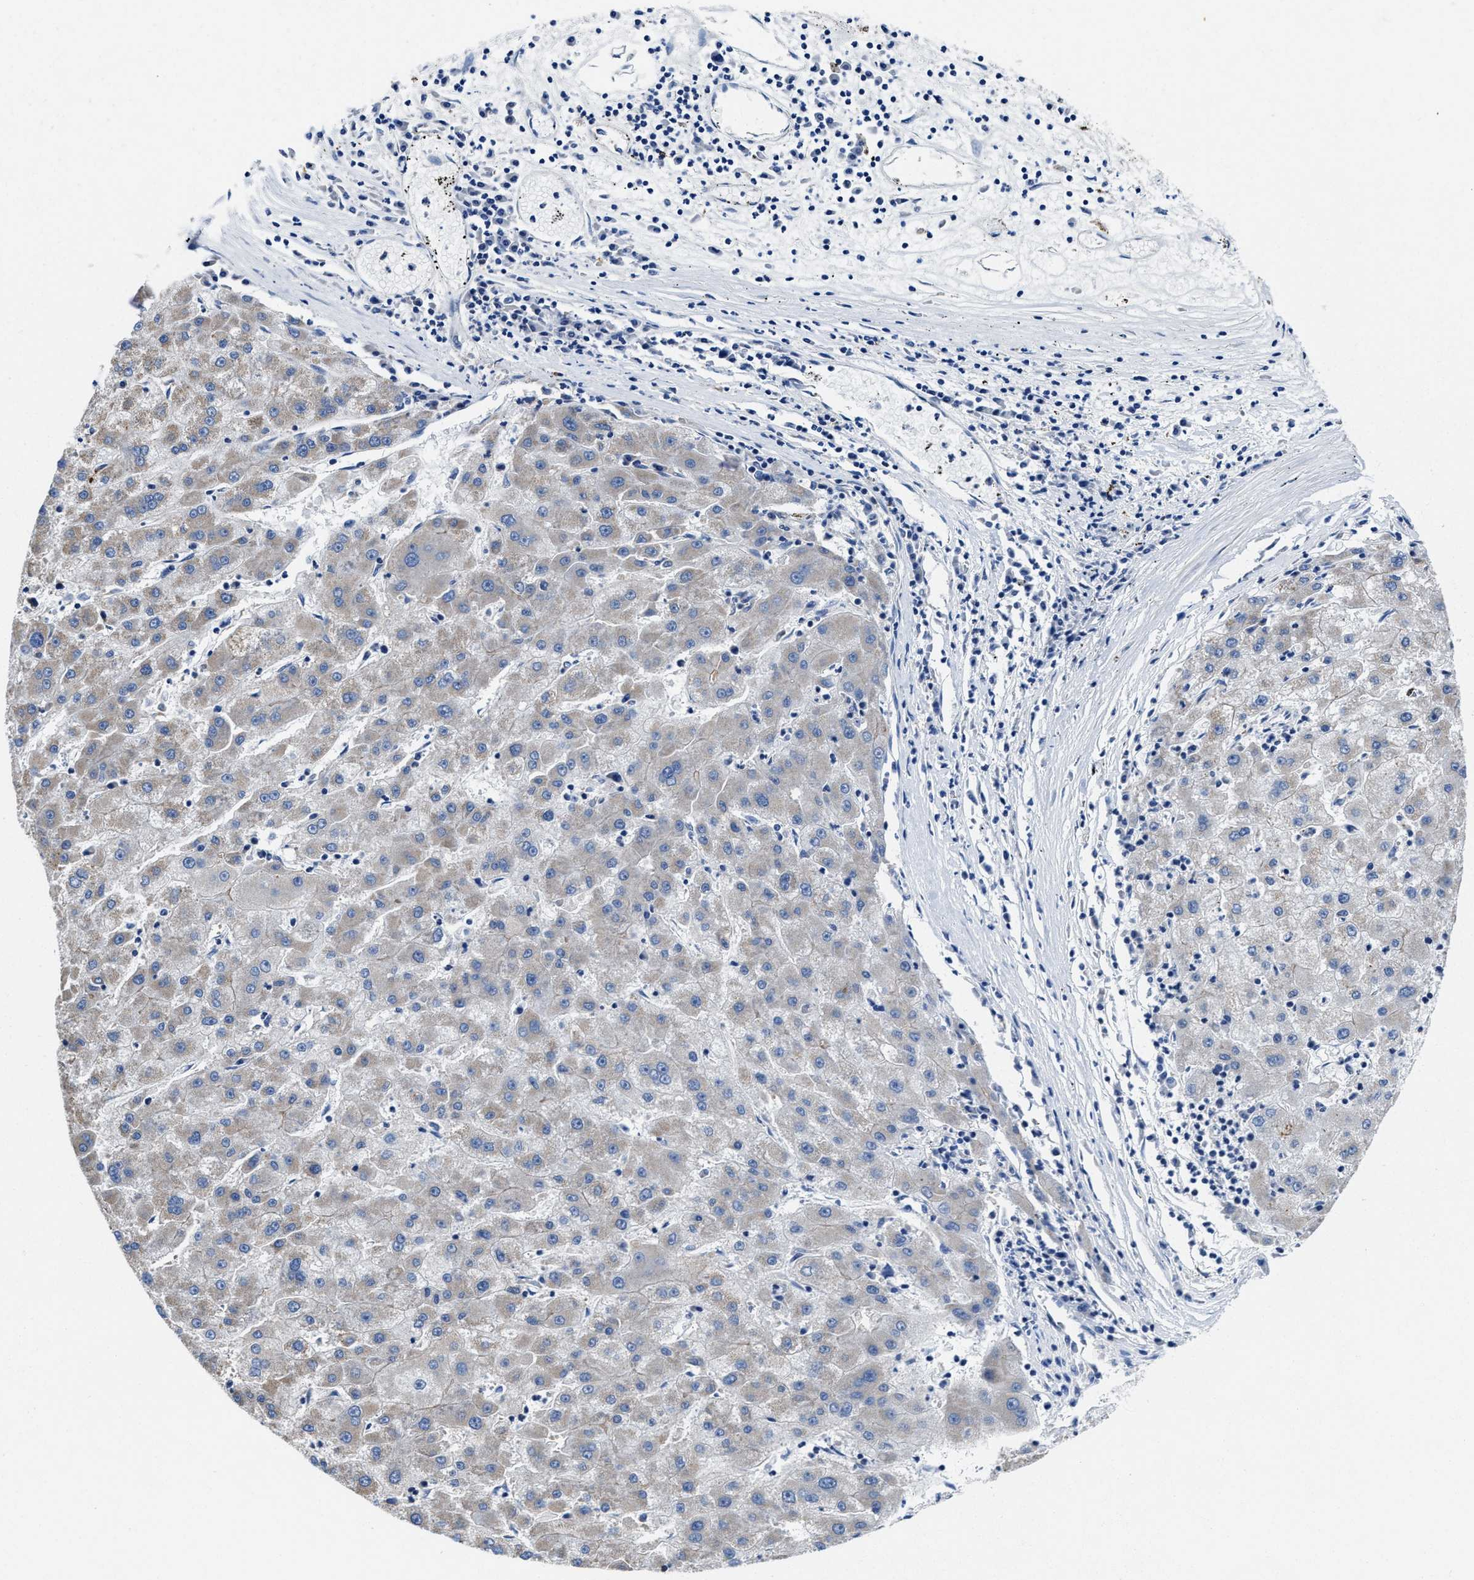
{"staining": {"intensity": "weak", "quantity": "<25%", "location": "cytoplasmic/membranous"}, "tissue": "liver cancer", "cell_type": "Tumor cells", "image_type": "cancer", "snomed": [{"axis": "morphology", "description": "Carcinoma, Hepatocellular, NOS"}, {"axis": "topography", "description": "Liver"}], "caption": "IHC of liver cancer (hepatocellular carcinoma) reveals no staining in tumor cells.", "gene": "TMEM30A", "patient": {"sex": "male", "age": 72}}